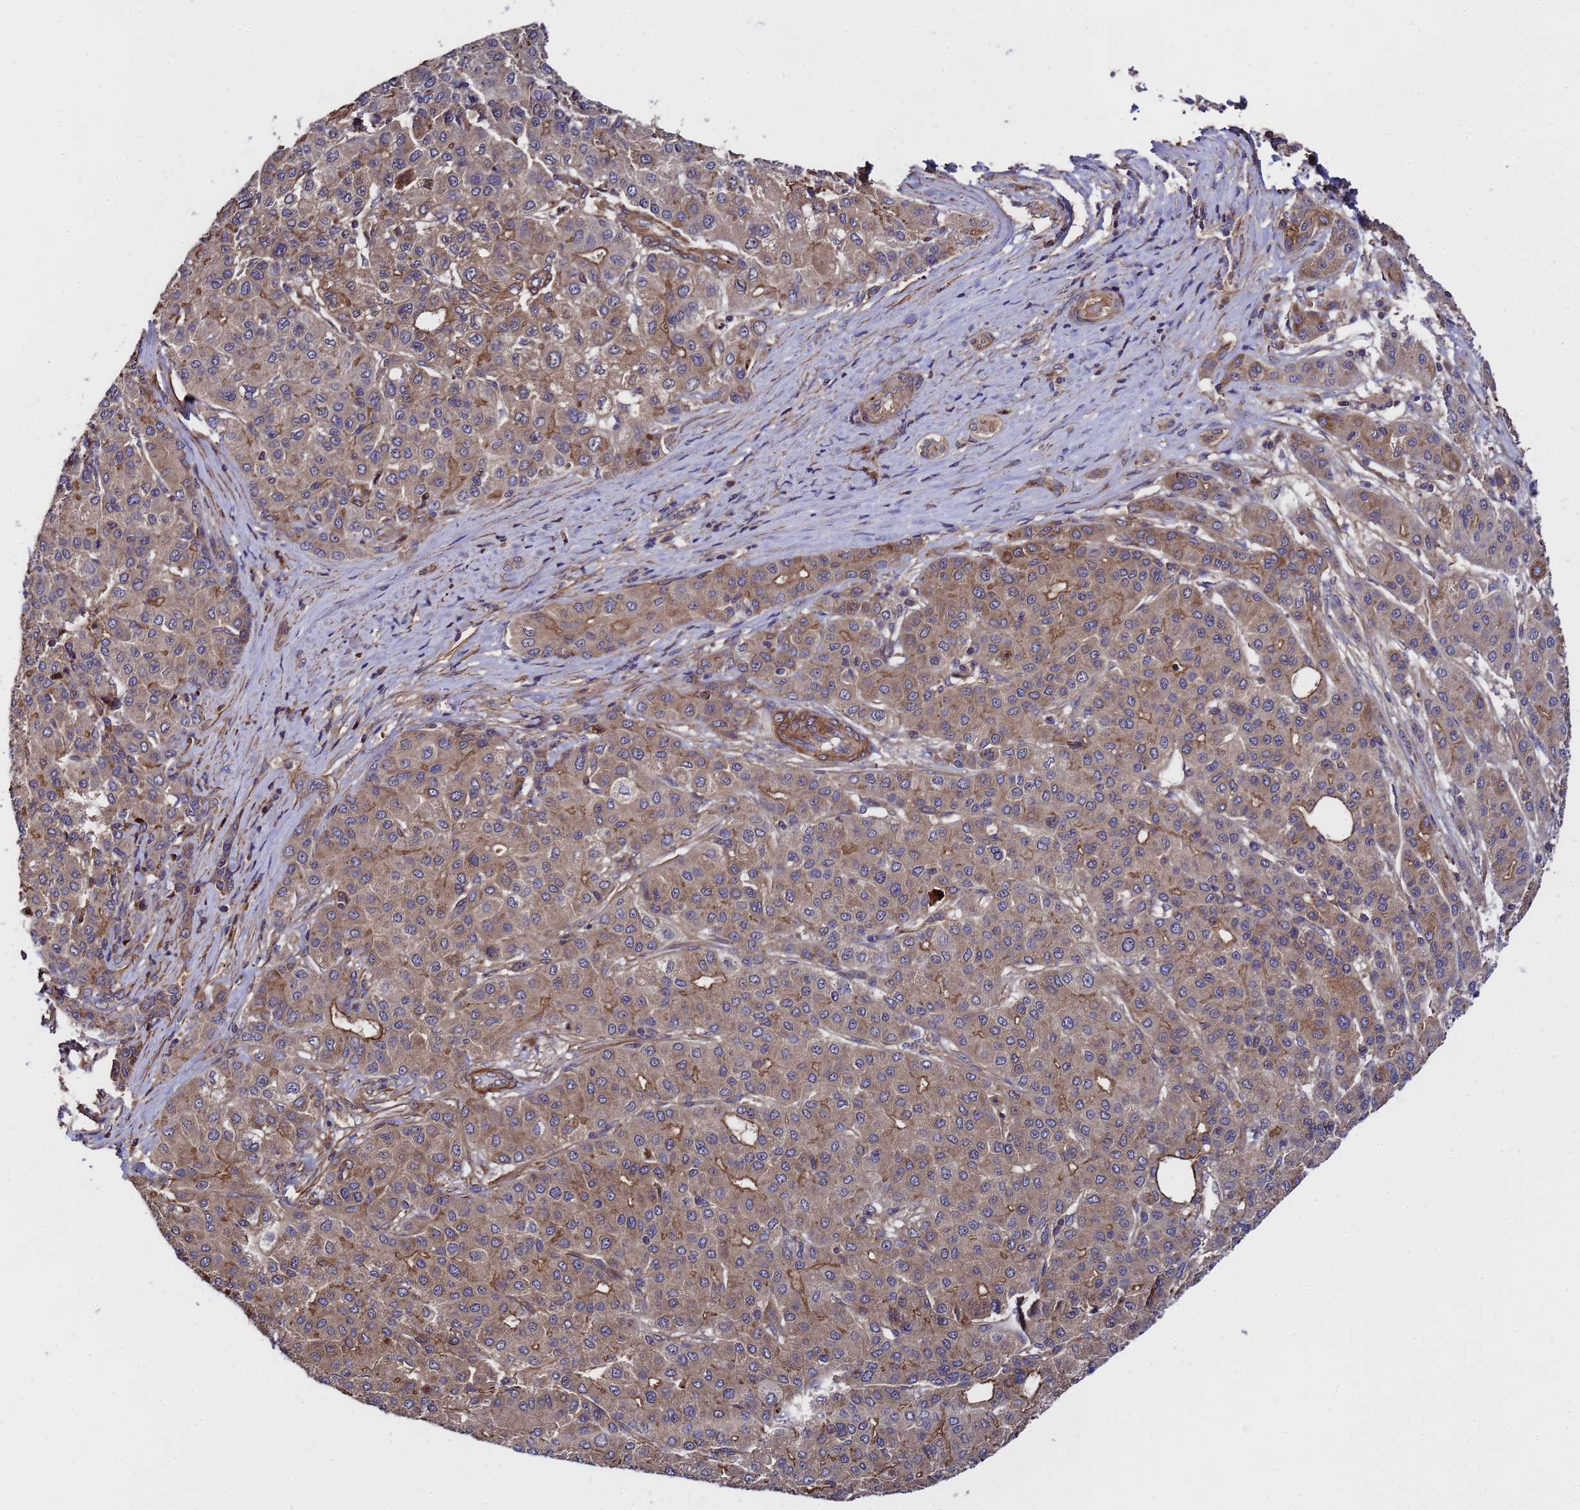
{"staining": {"intensity": "moderate", "quantity": "25%-75%", "location": "cytoplasmic/membranous"}, "tissue": "liver cancer", "cell_type": "Tumor cells", "image_type": "cancer", "snomed": [{"axis": "morphology", "description": "Carcinoma, Hepatocellular, NOS"}, {"axis": "topography", "description": "Liver"}], "caption": "Brown immunohistochemical staining in human liver cancer (hepatocellular carcinoma) reveals moderate cytoplasmic/membranous staining in approximately 25%-75% of tumor cells.", "gene": "GSTCD", "patient": {"sex": "male", "age": 65}}